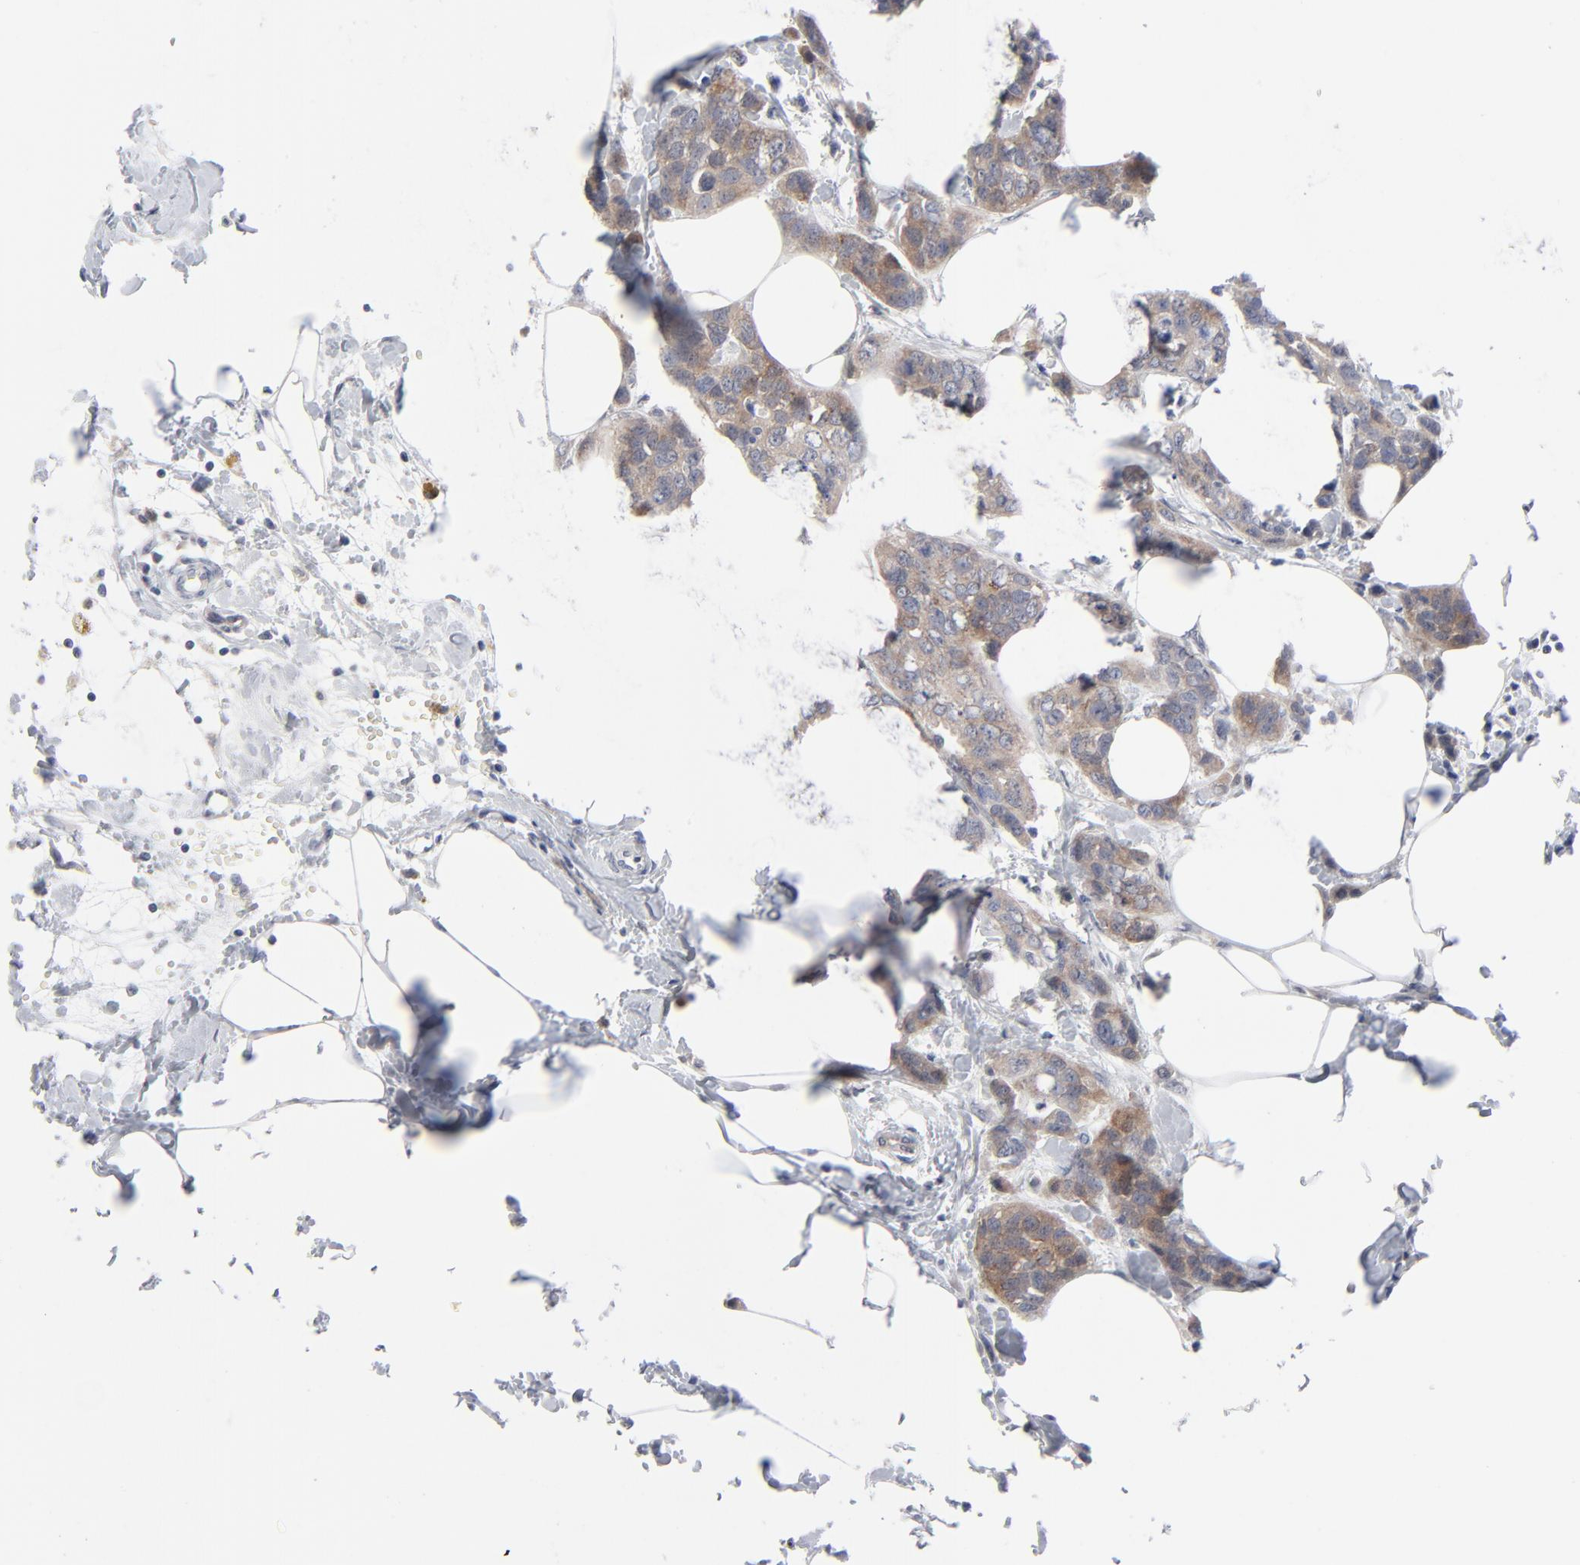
{"staining": {"intensity": "weak", "quantity": "25%-75%", "location": "cytoplasmic/membranous"}, "tissue": "breast cancer", "cell_type": "Tumor cells", "image_type": "cancer", "snomed": [{"axis": "morphology", "description": "Normal tissue, NOS"}, {"axis": "morphology", "description": "Duct carcinoma"}, {"axis": "topography", "description": "Breast"}], "caption": "Tumor cells reveal weak cytoplasmic/membranous positivity in approximately 25%-75% of cells in intraductal carcinoma (breast). The staining is performed using DAB brown chromogen to label protein expression. The nuclei are counter-stained blue using hematoxylin.", "gene": "BID", "patient": {"sex": "female", "age": 50}}